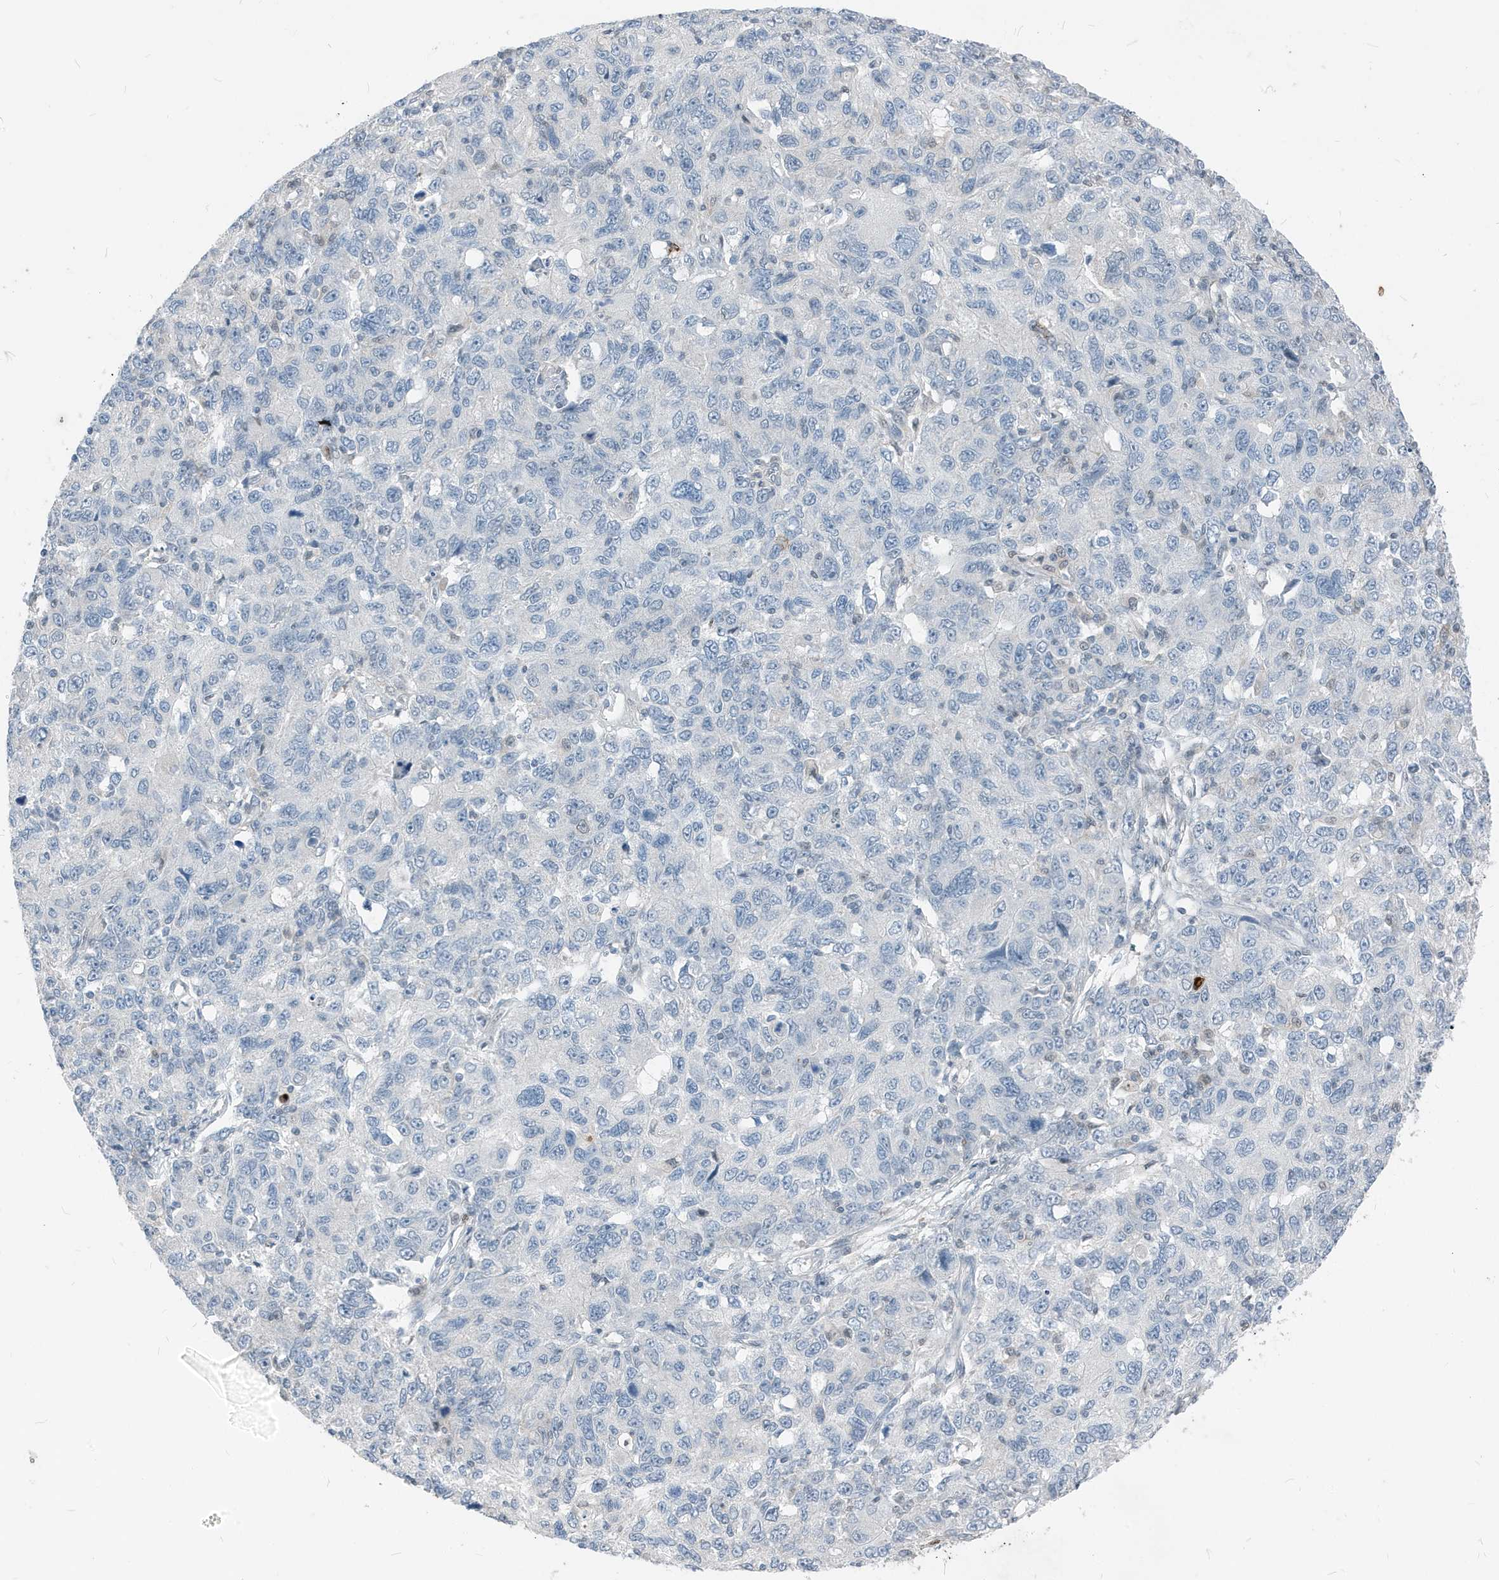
{"staining": {"intensity": "negative", "quantity": "none", "location": "none"}, "tissue": "ovarian cancer", "cell_type": "Tumor cells", "image_type": "cancer", "snomed": [{"axis": "morphology", "description": "Carcinoma, endometroid"}, {"axis": "topography", "description": "Ovary"}], "caption": "This is a image of immunohistochemistry (IHC) staining of ovarian endometroid carcinoma, which shows no expression in tumor cells.", "gene": "NCOA7", "patient": {"sex": "female", "age": 42}}